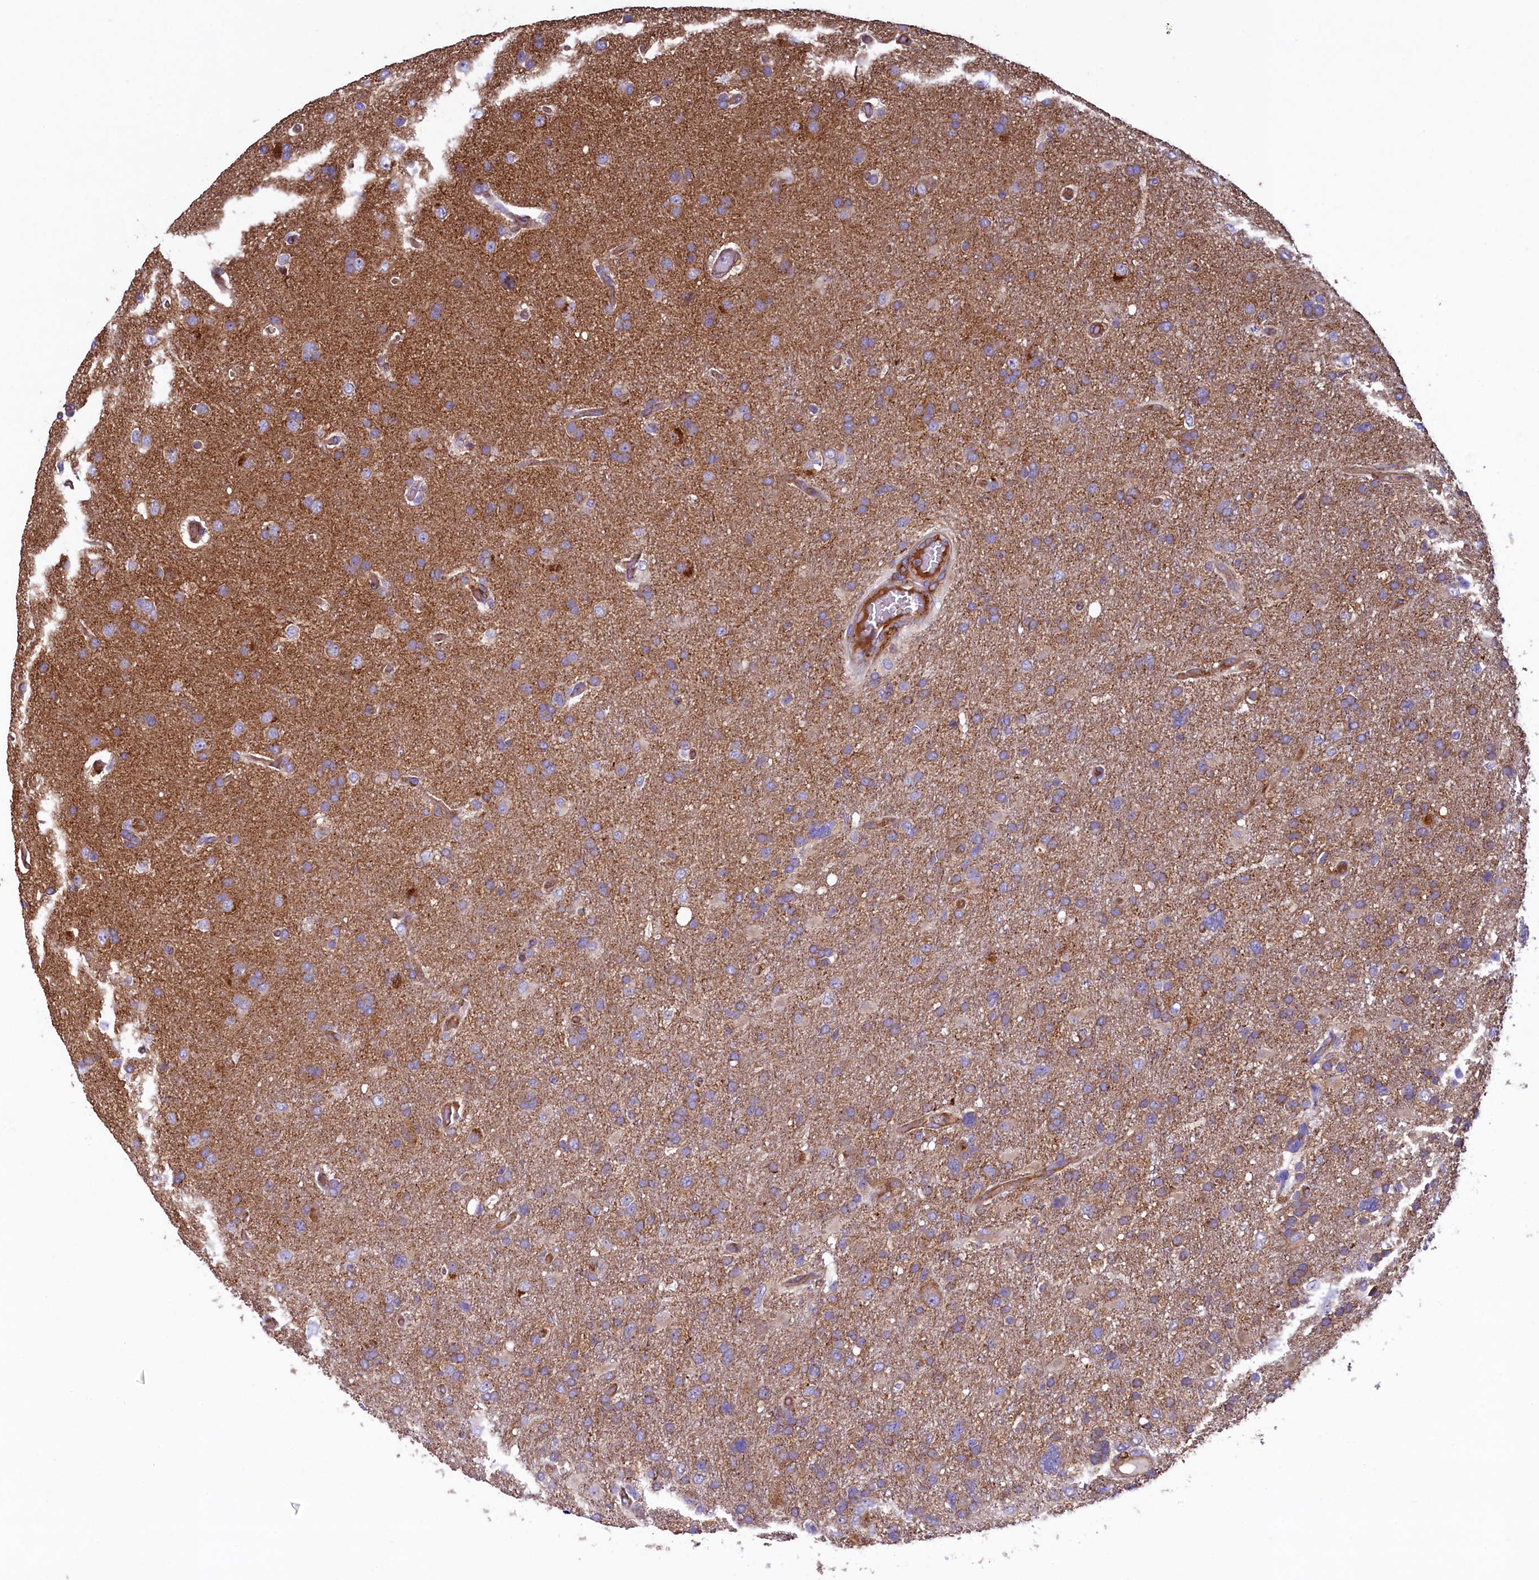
{"staining": {"intensity": "weak", "quantity": "<25%", "location": "cytoplasmic/membranous"}, "tissue": "glioma", "cell_type": "Tumor cells", "image_type": "cancer", "snomed": [{"axis": "morphology", "description": "Glioma, malignant, High grade"}, {"axis": "topography", "description": "Brain"}], "caption": "A photomicrograph of glioma stained for a protein reveals no brown staining in tumor cells.", "gene": "GPR21", "patient": {"sex": "male", "age": 61}}